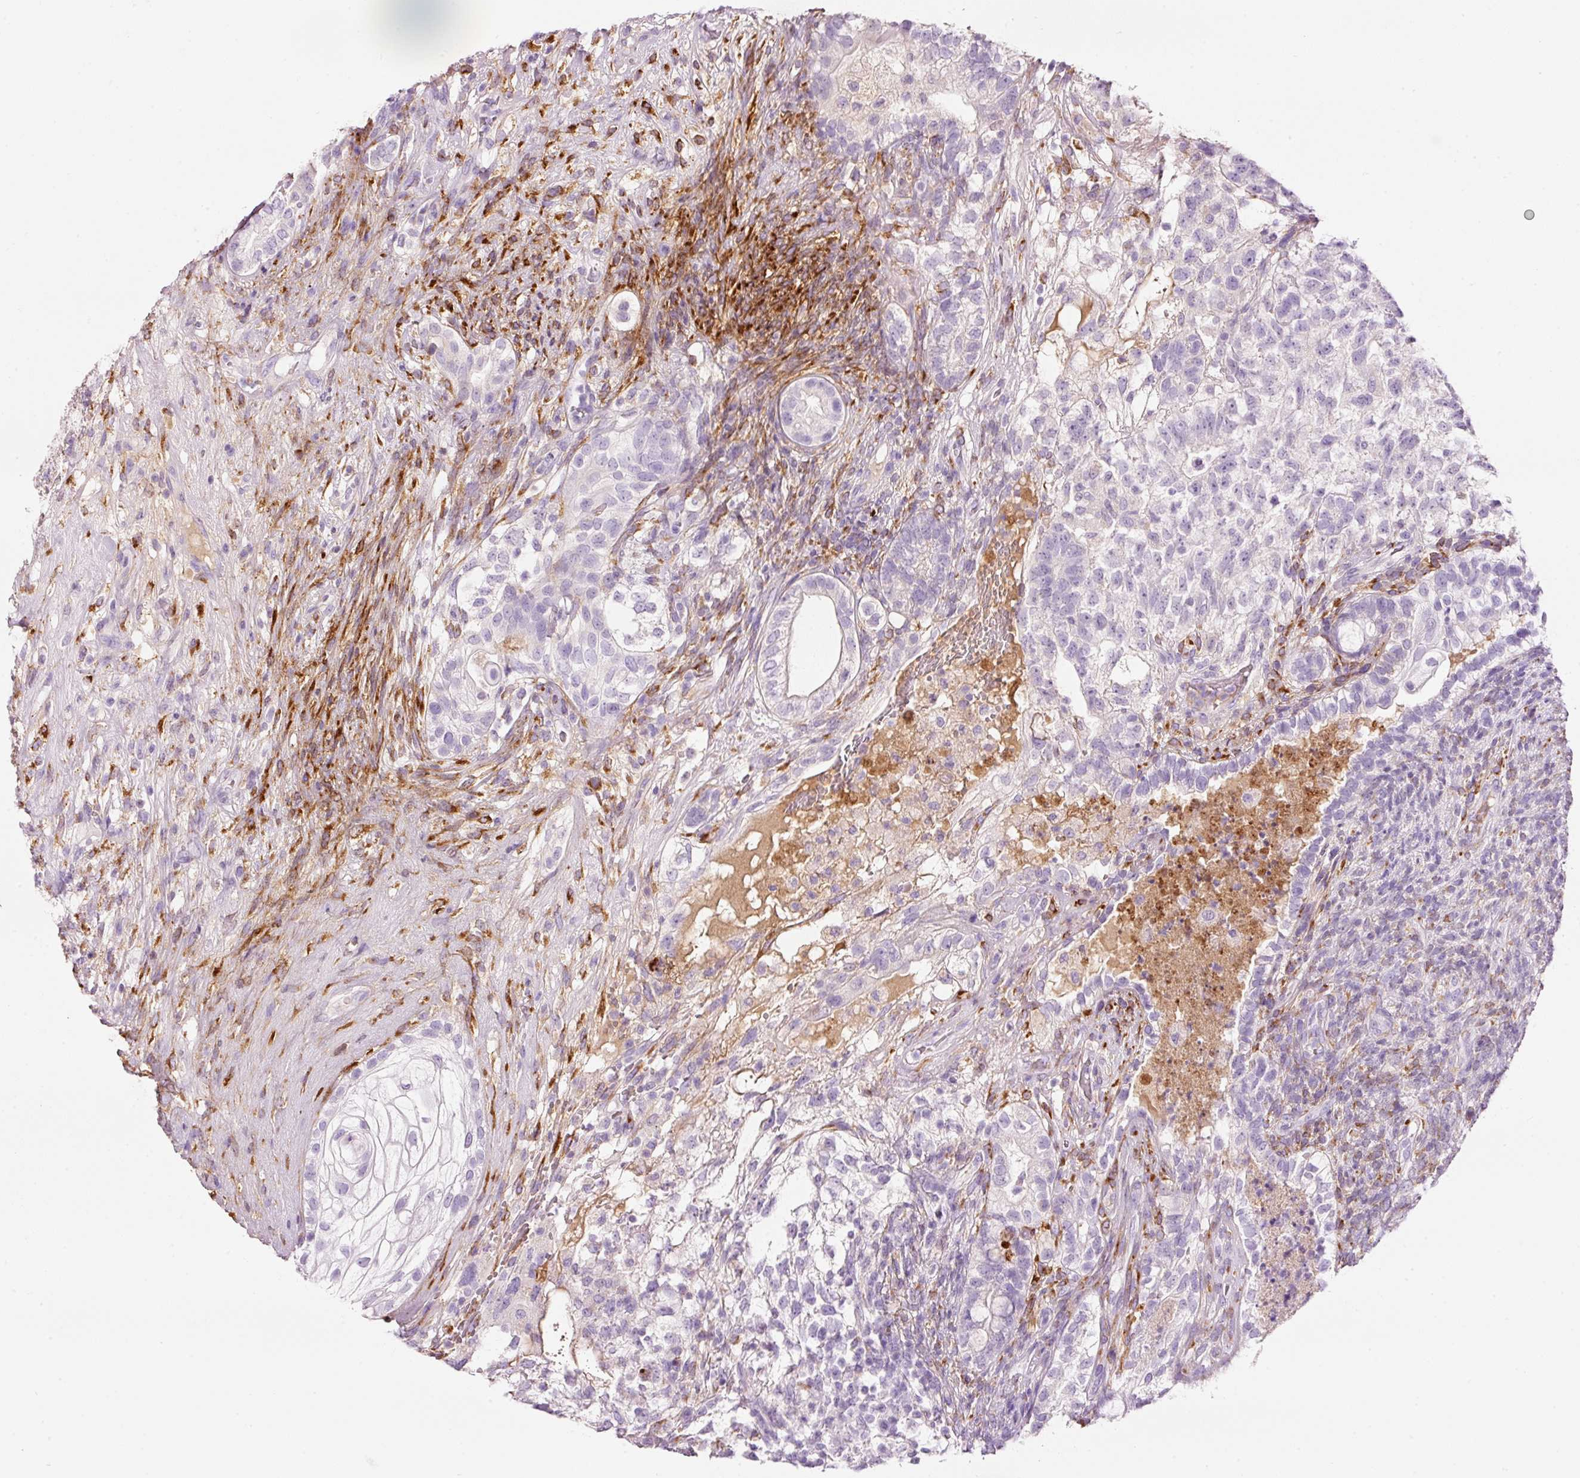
{"staining": {"intensity": "negative", "quantity": "none", "location": "none"}, "tissue": "testis cancer", "cell_type": "Tumor cells", "image_type": "cancer", "snomed": [{"axis": "morphology", "description": "Seminoma, NOS"}, {"axis": "morphology", "description": "Carcinoma, Embryonal, NOS"}, {"axis": "topography", "description": "Testis"}], "caption": "This is a image of immunohistochemistry staining of testis seminoma, which shows no staining in tumor cells.", "gene": "MFAP4", "patient": {"sex": "male", "age": 41}}